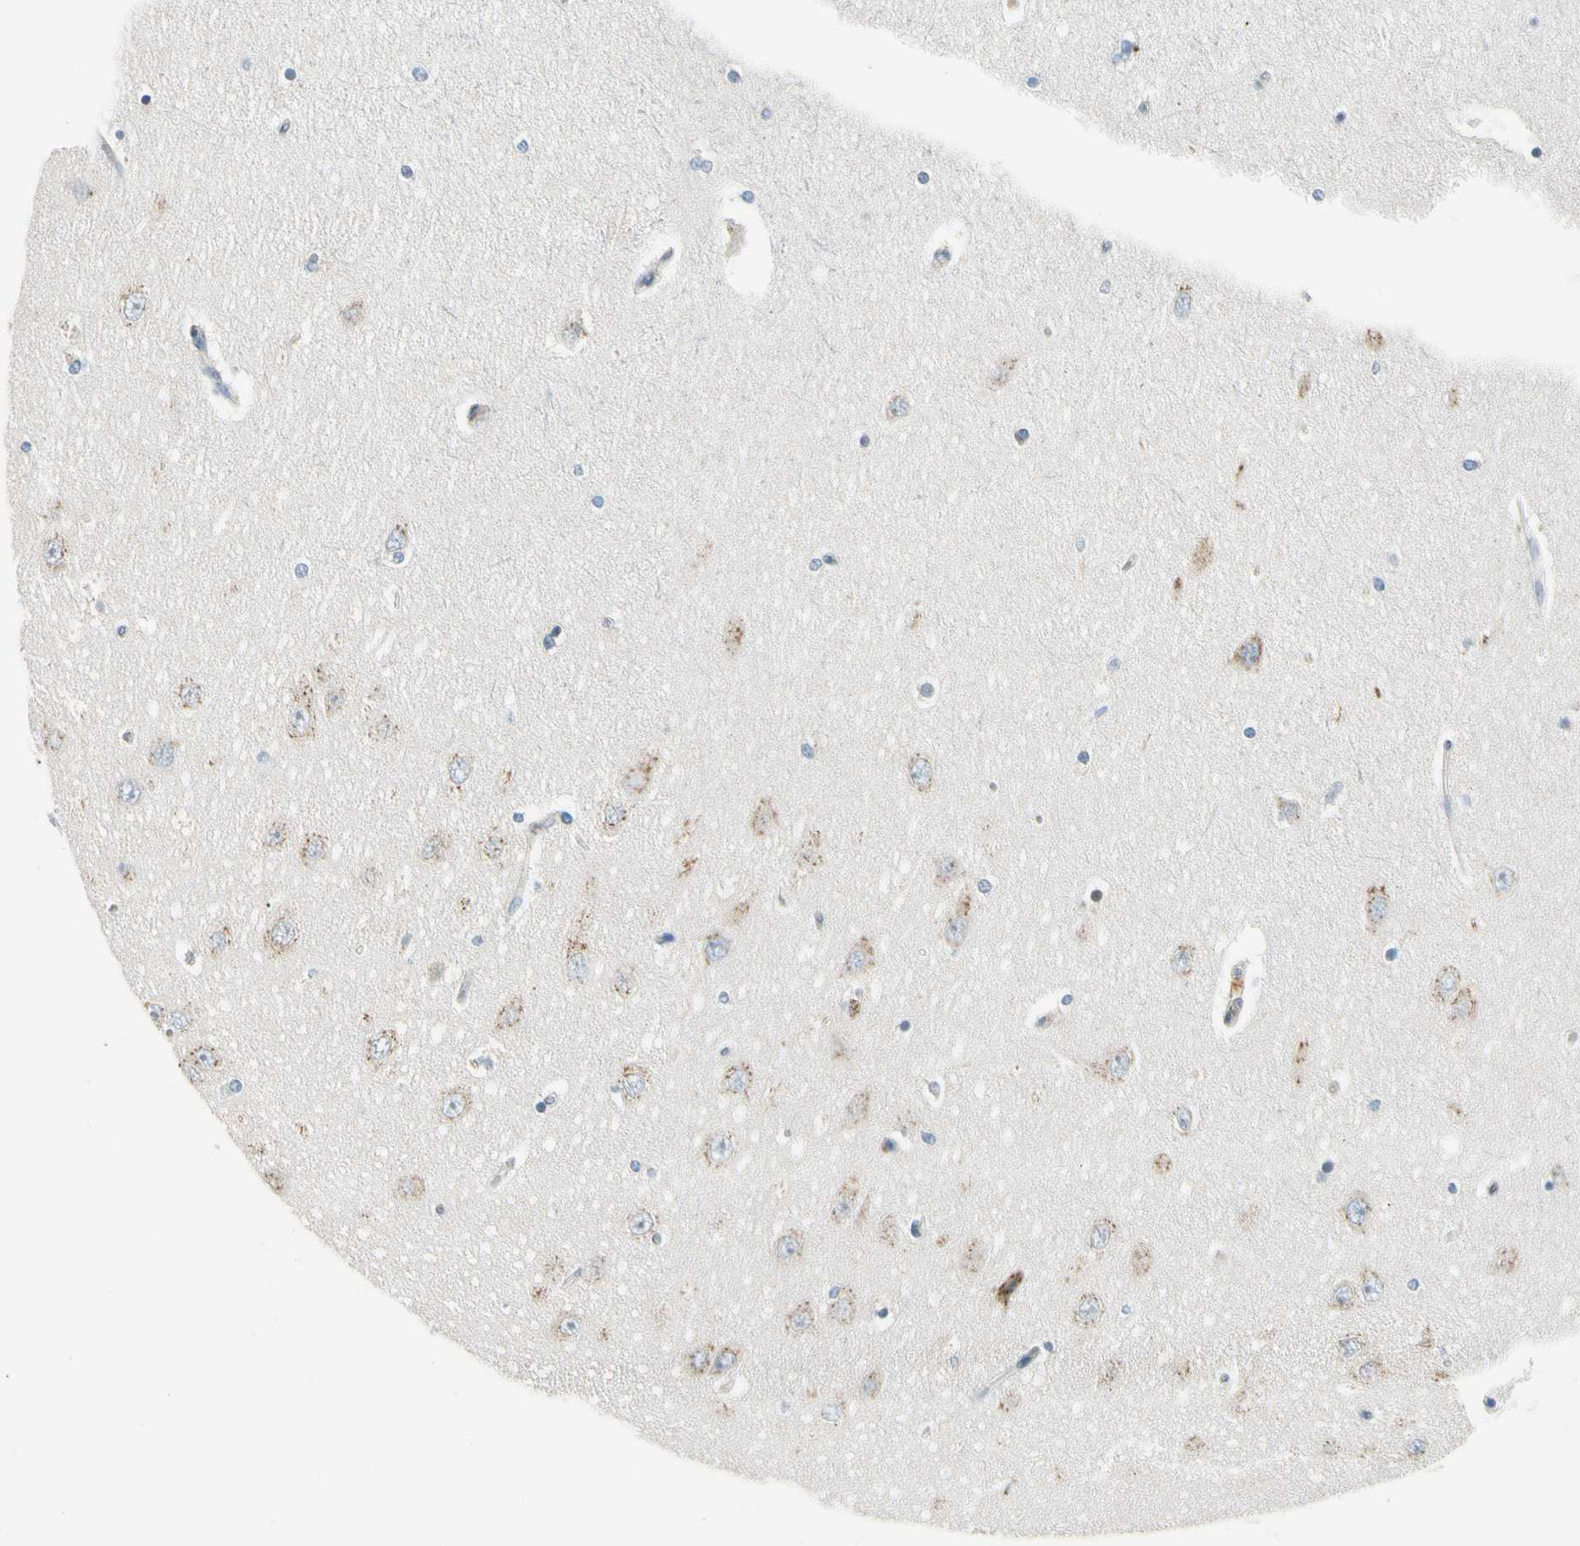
{"staining": {"intensity": "weak", "quantity": "<25%", "location": "cytoplasmic/membranous"}, "tissue": "hippocampus", "cell_type": "Glial cells", "image_type": "normal", "snomed": [{"axis": "morphology", "description": "Normal tissue, NOS"}, {"axis": "topography", "description": "Hippocampus"}], "caption": "High magnification brightfield microscopy of benign hippocampus stained with DAB (3,3'-diaminobenzidine) (brown) and counterstained with hematoxylin (blue): glial cells show no significant positivity. (Brightfield microscopy of DAB IHC at high magnification).", "gene": "MANSC1", "patient": {"sex": "female", "age": 54}}